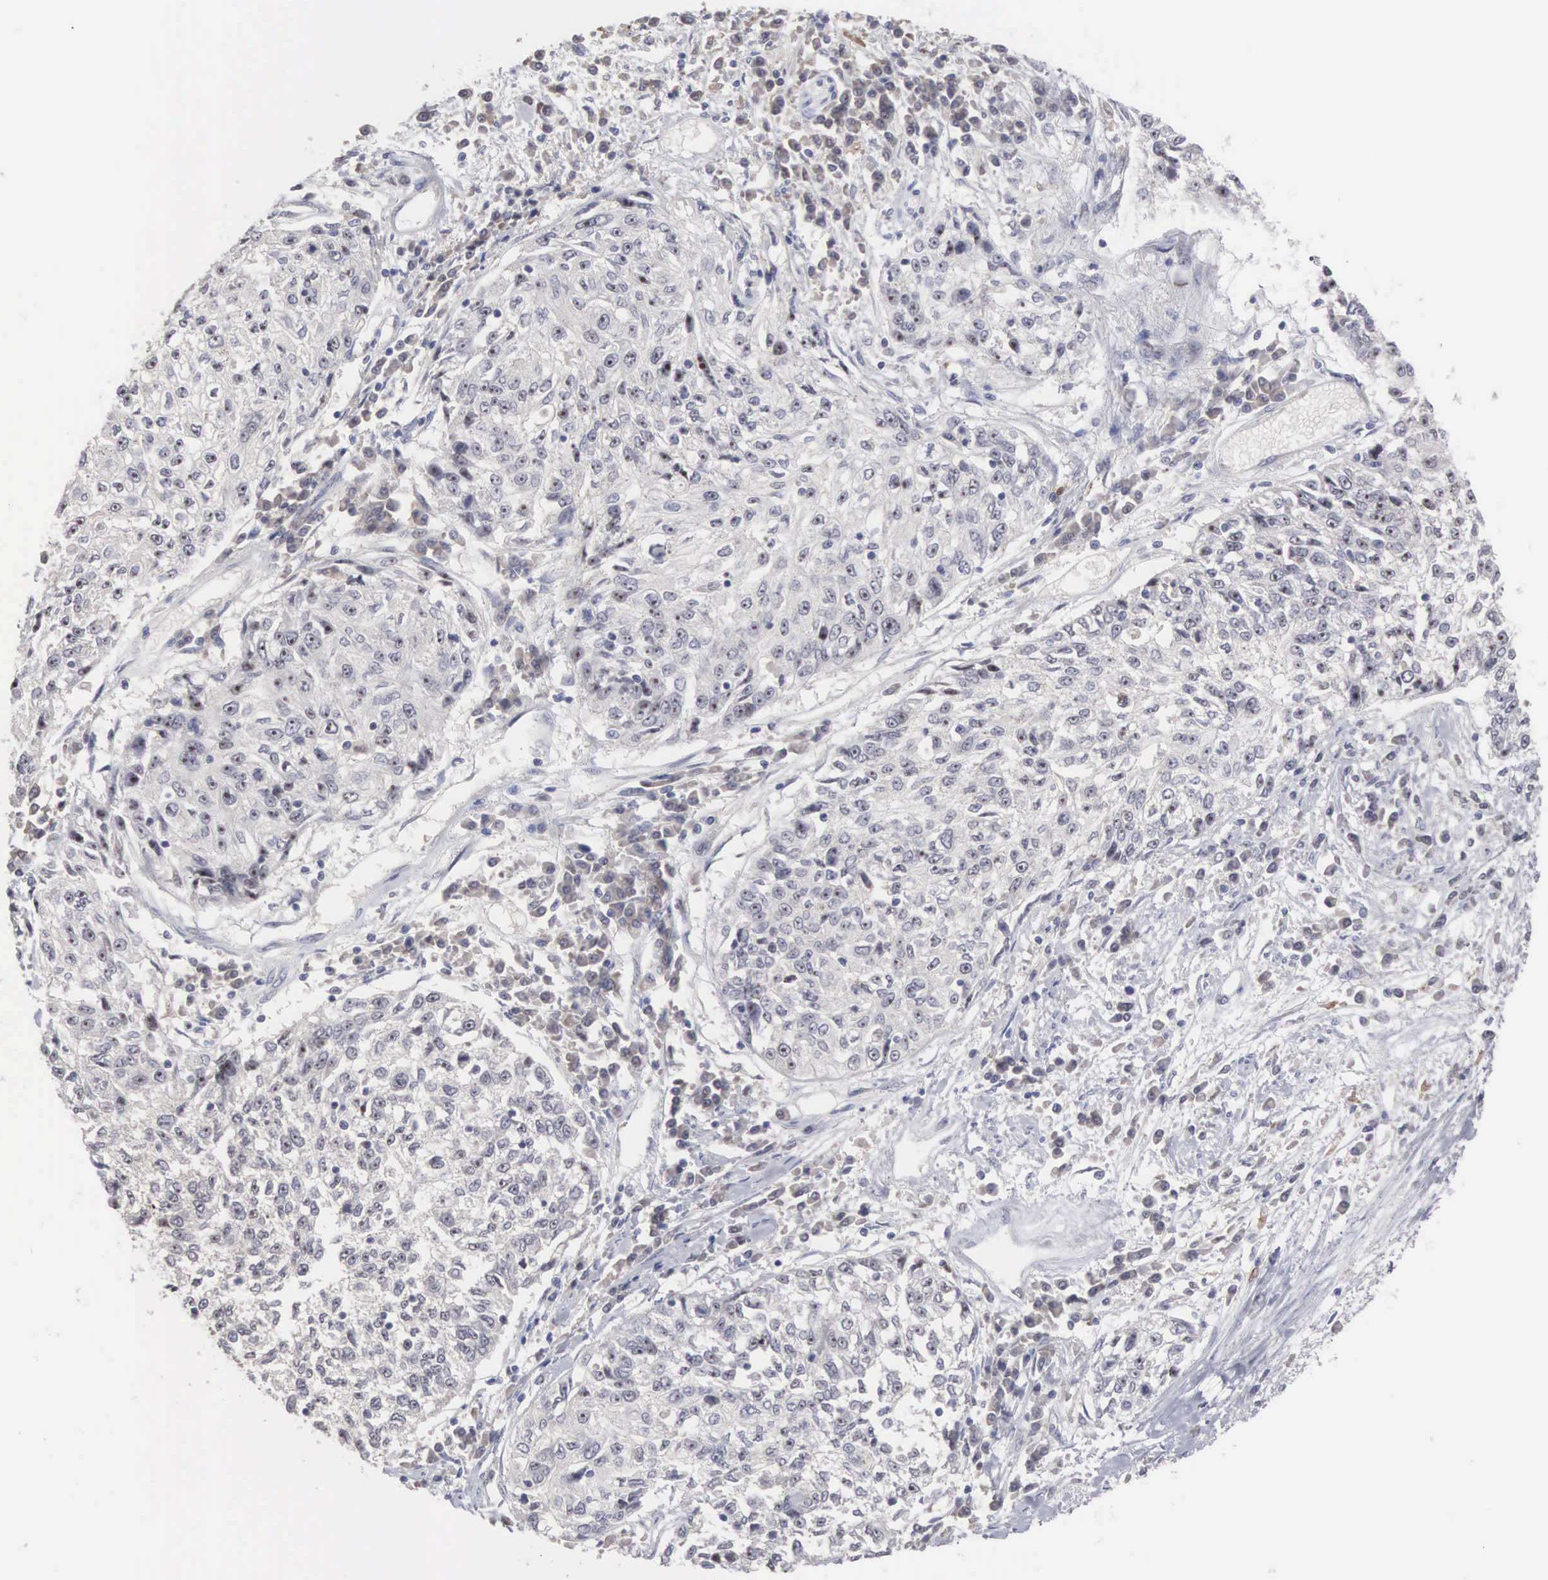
{"staining": {"intensity": "negative", "quantity": "none", "location": "none"}, "tissue": "cervical cancer", "cell_type": "Tumor cells", "image_type": "cancer", "snomed": [{"axis": "morphology", "description": "Squamous cell carcinoma, NOS"}, {"axis": "topography", "description": "Cervix"}], "caption": "The histopathology image displays no staining of tumor cells in cervical squamous cell carcinoma.", "gene": "ACOT4", "patient": {"sex": "female", "age": 57}}